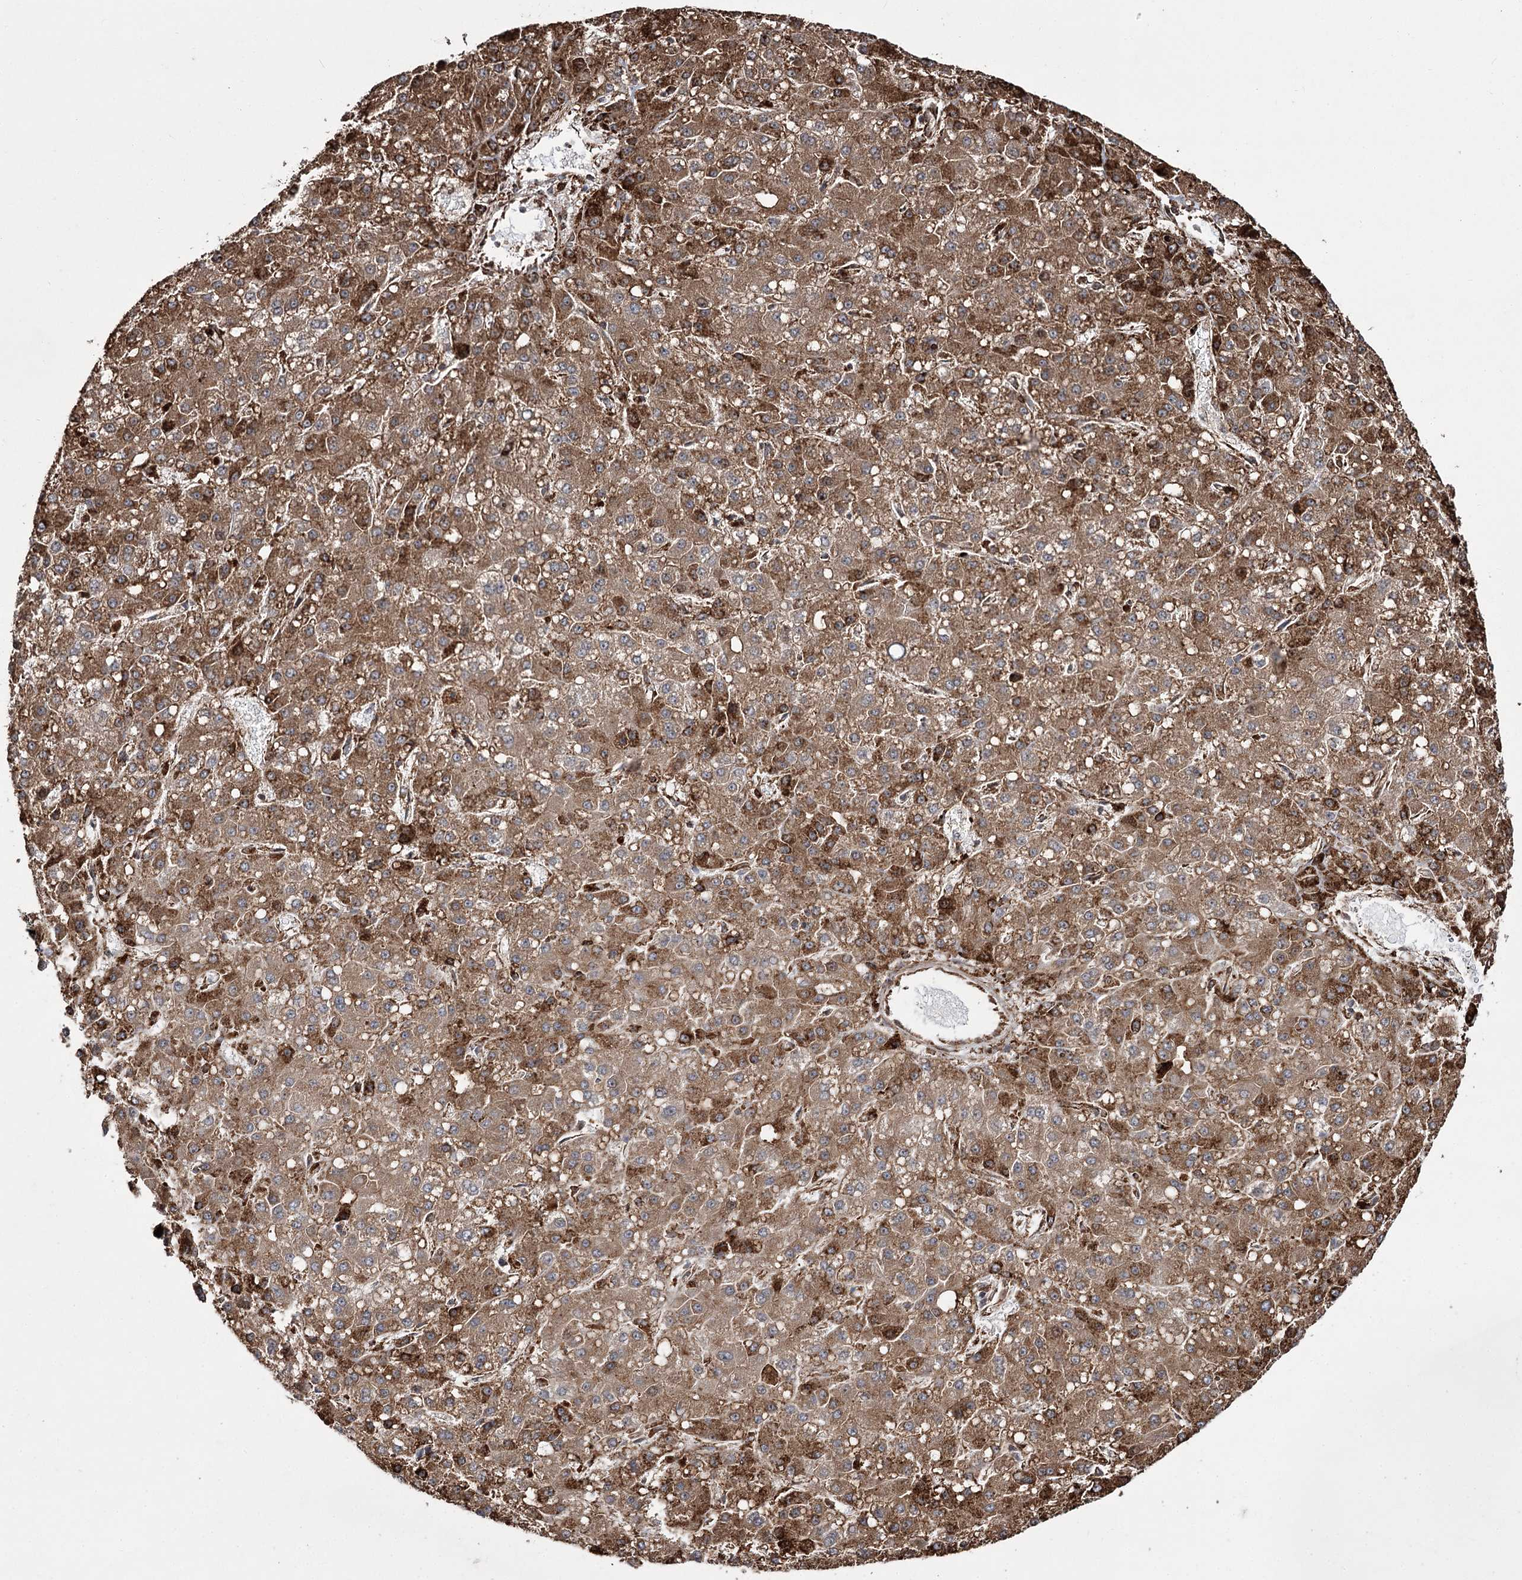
{"staining": {"intensity": "moderate", "quantity": ">75%", "location": "cytoplasmic/membranous"}, "tissue": "liver cancer", "cell_type": "Tumor cells", "image_type": "cancer", "snomed": [{"axis": "morphology", "description": "Carcinoma, Hepatocellular, NOS"}, {"axis": "topography", "description": "Liver"}], "caption": "A high-resolution micrograph shows immunohistochemistry (IHC) staining of liver cancer (hepatocellular carcinoma), which shows moderate cytoplasmic/membranous staining in approximately >75% of tumor cells. The staining is performed using DAB brown chromogen to label protein expression. The nuclei are counter-stained blue using hematoxylin.", "gene": "FANCL", "patient": {"sex": "male", "age": 67}}